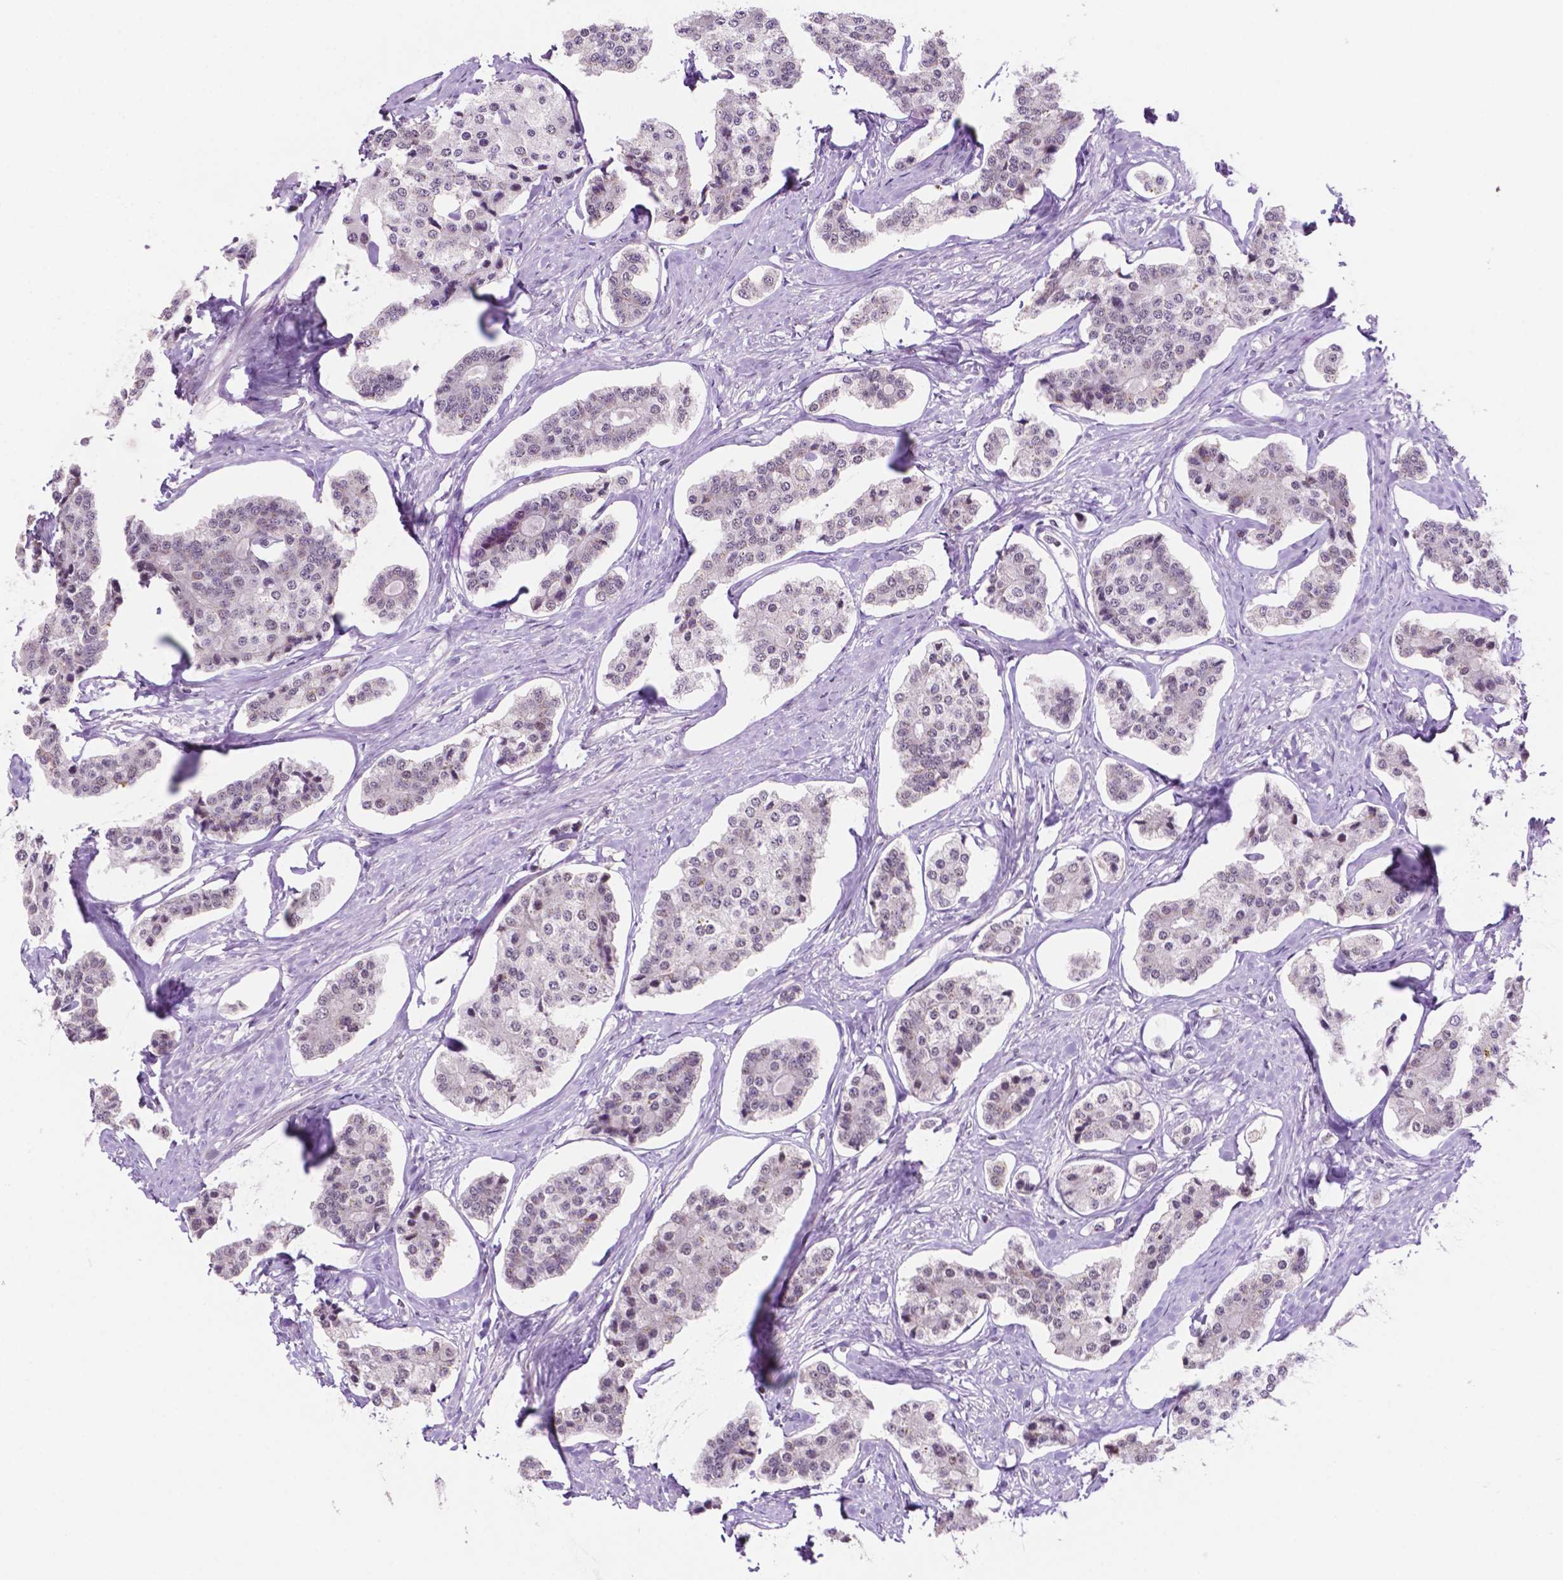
{"staining": {"intensity": "negative", "quantity": "none", "location": "none"}, "tissue": "carcinoid", "cell_type": "Tumor cells", "image_type": "cancer", "snomed": [{"axis": "morphology", "description": "Carcinoid, malignant, NOS"}, {"axis": "topography", "description": "Small intestine"}], "caption": "Immunohistochemistry of human carcinoid reveals no staining in tumor cells.", "gene": "NCOR1", "patient": {"sex": "female", "age": 65}}